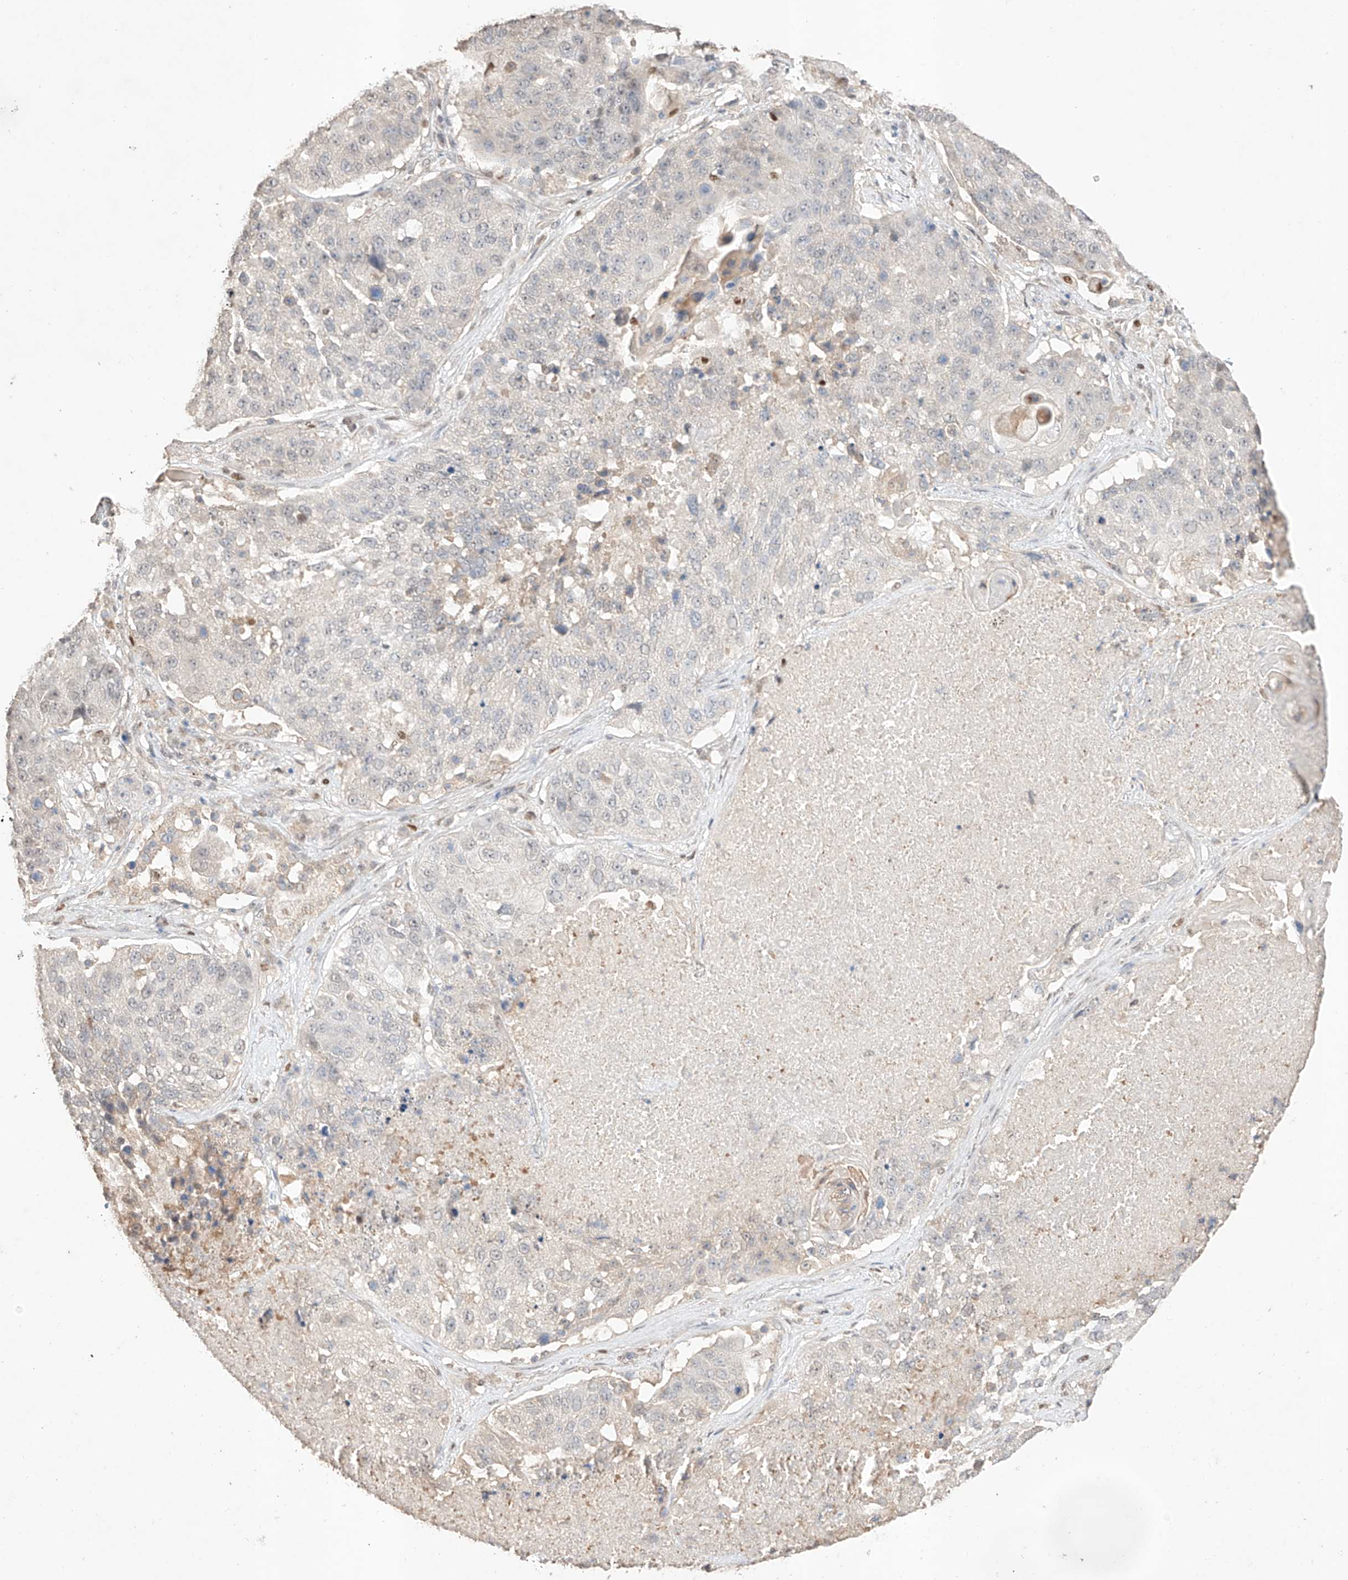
{"staining": {"intensity": "negative", "quantity": "none", "location": "none"}, "tissue": "lung cancer", "cell_type": "Tumor cells", "image_type": "cancer", "snomed": [{"axis": "morphology", "description": "Squamous cell carcinoma, NOS"}, {"axis": "topography", "description": "Lung"}], "caption": "Immunohistochemical staining of human lung cancer demonstrates no significant expression in tumor cells.", "gene": "APIP", "patient": {"sex": "male", "age": 61}}